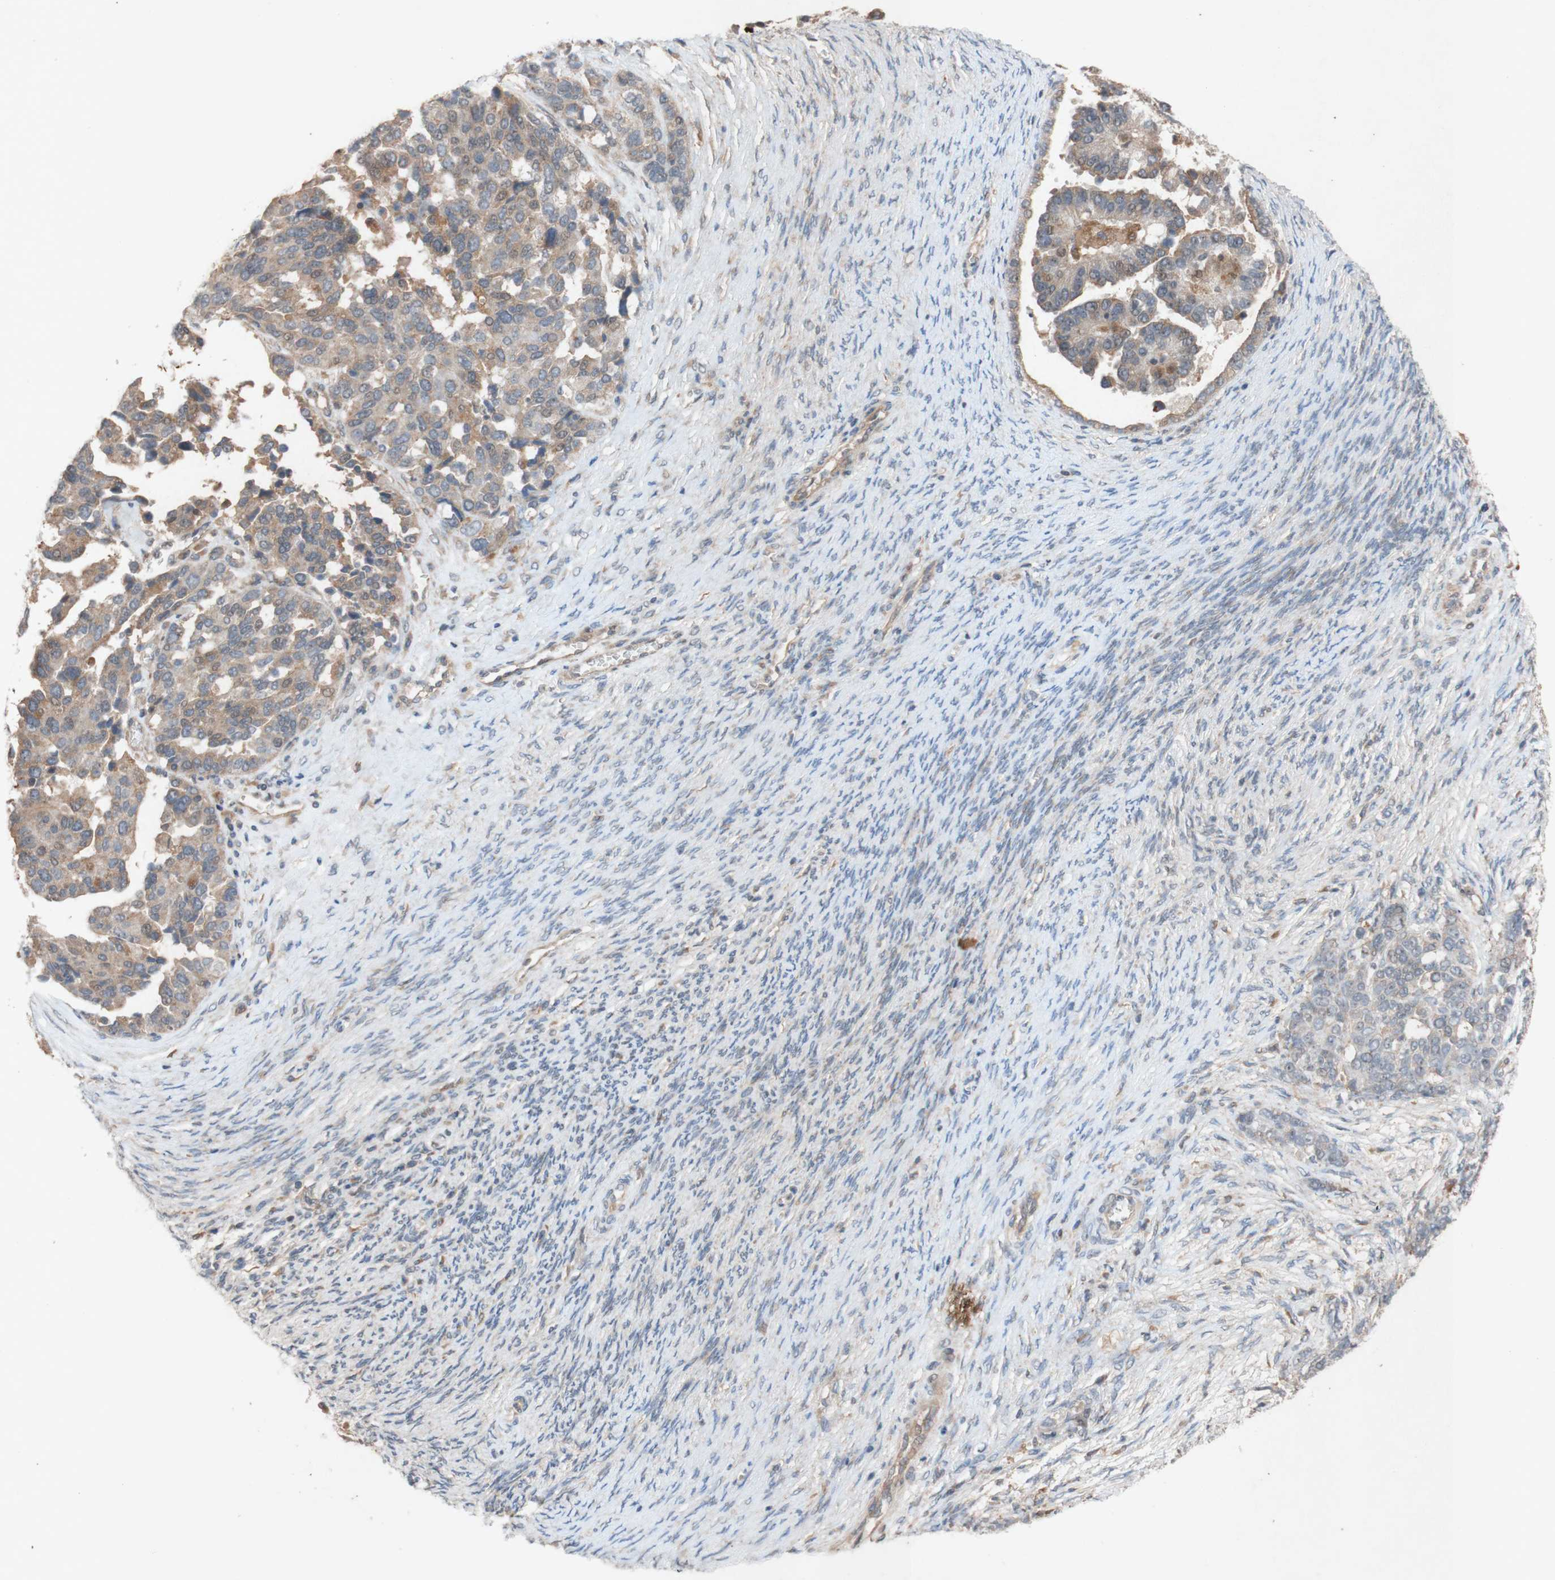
{"staining": {"intensity": "weak", "quantity": "25%-75%", "location": "cytoplasmic/membranous"}, "tissue": "ovarian cancer", "cell_type": "Tumor cells", "image_type": "cancer", "snomed": [{"axis": "morphology", "description": "Cystadenocarcinoma, serous, NOS"}, {"axis": "topography", "description": "Ovary"}], "caption": "Protein expression analysis of serous cystadenocarcinoma (ovarian) displays weak cytoplasmic/membranous expression in approximately 25%-75% of tumor cells.", "gene": "ATP6V1F", "patient": {"sex": "female", "age": 44}}